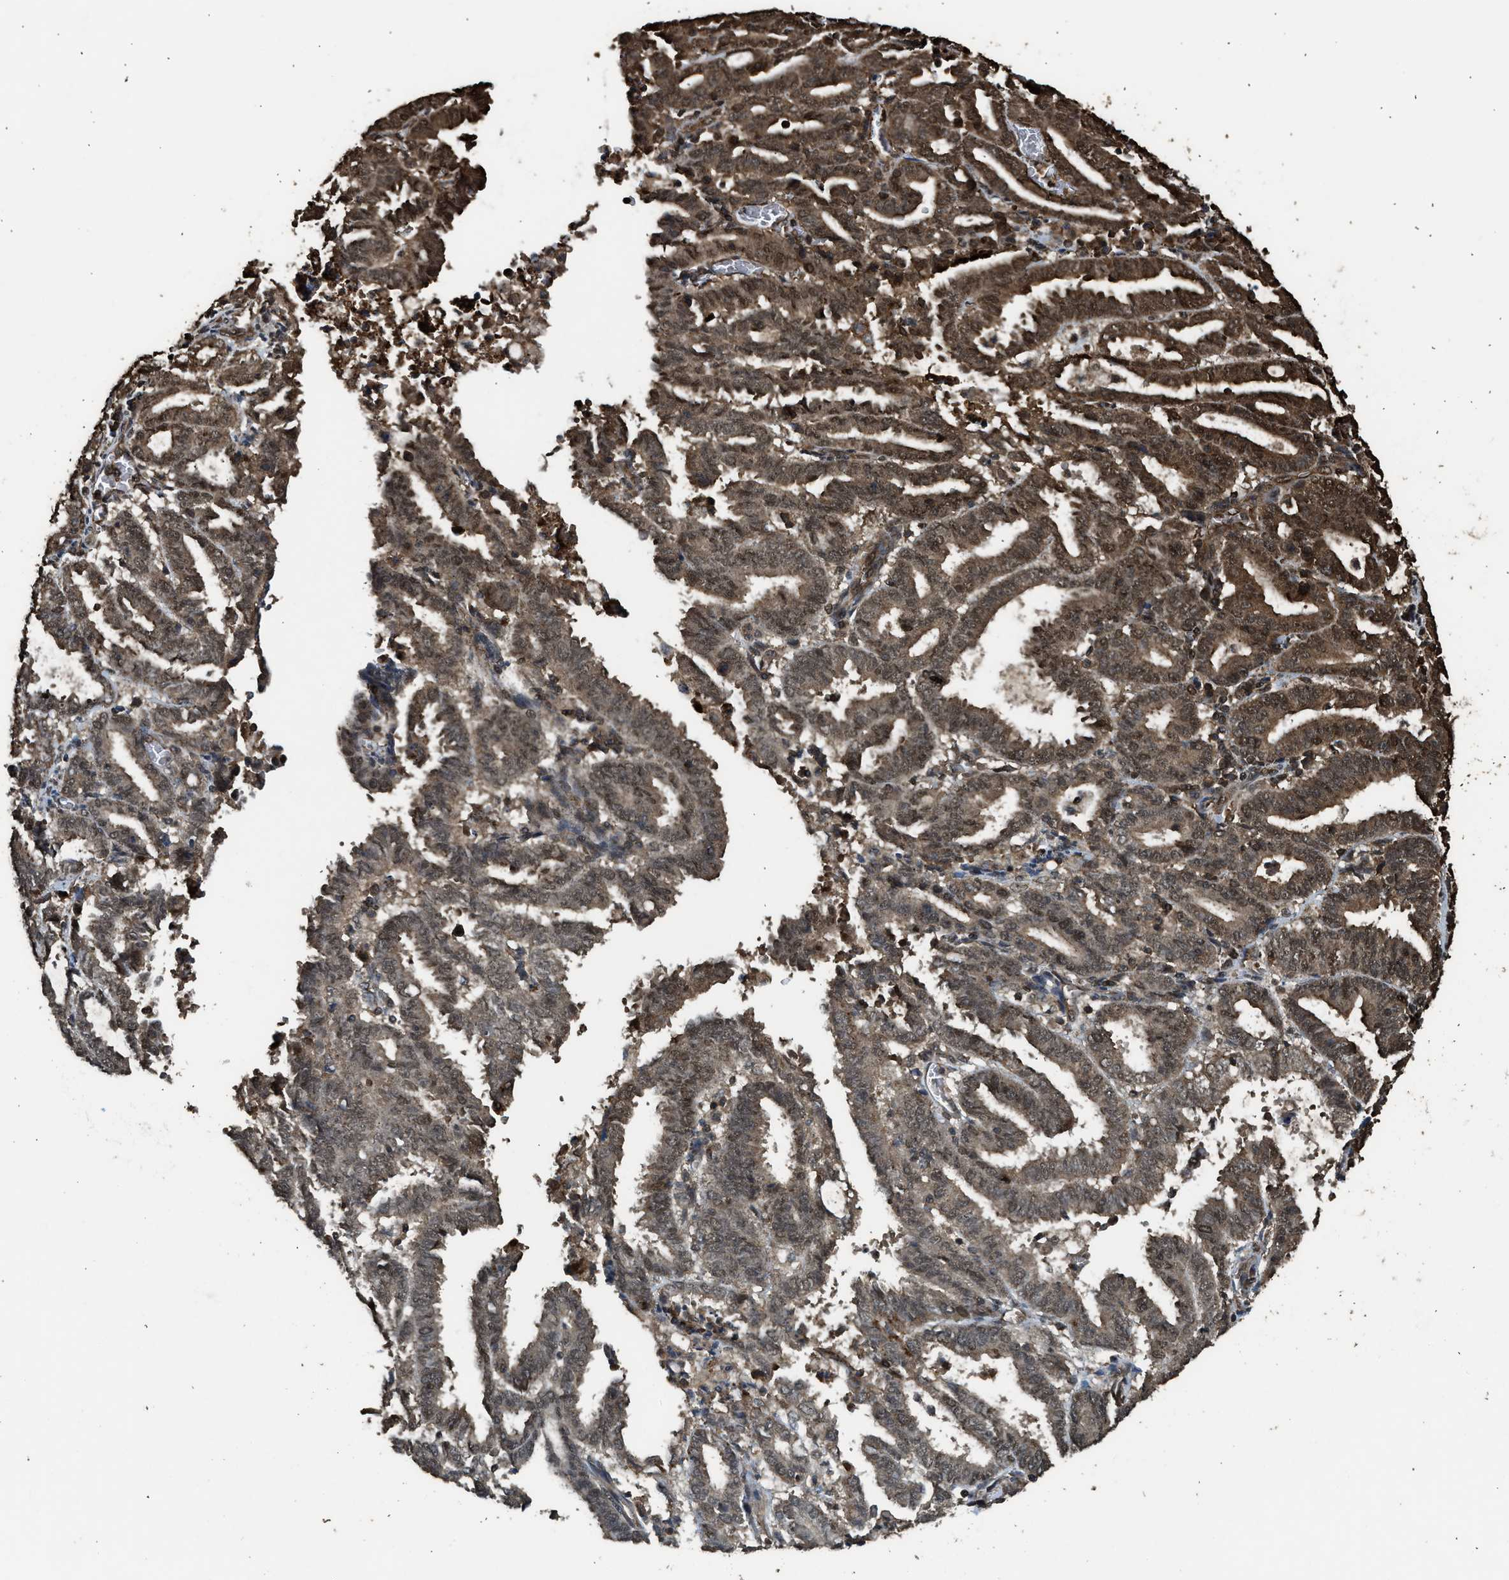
{"staining": {"intensity": "strong", "quantity": ">75%", "location": "cytoplasmic/membranous,nuclear"}, "tissue": "endometrial cancer", "cell_type": "Tumor cells", "image_type": "cancer", "snomed": [{"axis": "morphology", "description": "Adenocarcinoma, NOS"}, {"axis": "topography", "description": "Uterus"}], "caption": "Immunohistochemistry photomicrograph of human endometrial cancer (adenocarcinoma) stained for a protein (brown), which shows high levels of strong cytoplasmic/membranous and nuclear staining in approximately >75% of tumor cells.", "gene": "MYBL2", "patient": {"sex": "female", "age": 83}}